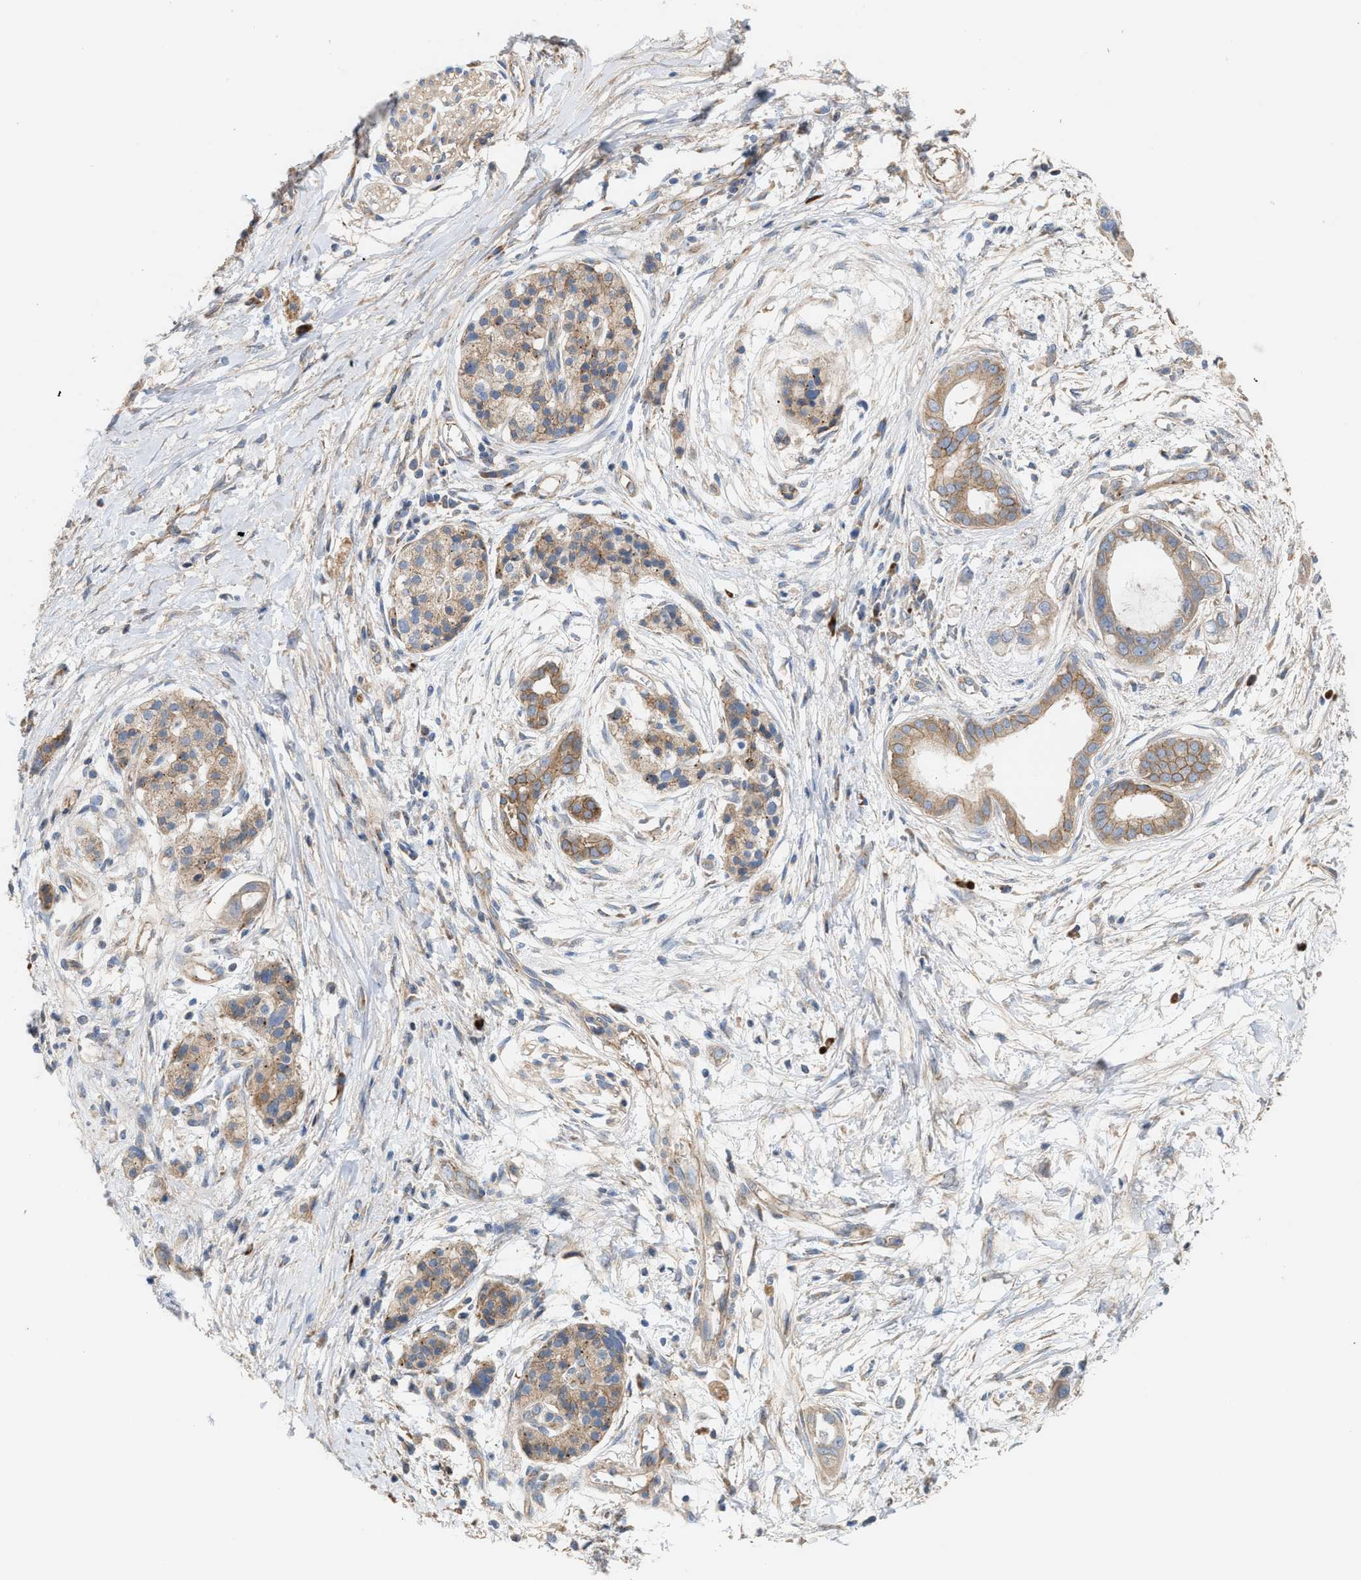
{"staining": {"intensity": "weak", "quantity": ">75%", "location": "cytoplasmic/membranous"}, "tissue": "pancreatic cancer", "cell_type": "Tumor cells", "image_type": "cancer", "snomed": [{"axis": "morphology", "description": "Adenocarcinoma, NOS"}, {"axis": "topography", "description": "Pancreas"}], "caption": "Pancreatic cancer was stained to show a protein in brown. There is low levels of weak cytoplasmic/membranous staining in approximately >75% of tumor cells. Using DAB (brown) and hematoxylin (blue) stains, captured at high magnification using brightfield microscopy.", "gene": "OXSM", "patient": {"sex": "male", "age": 59}}